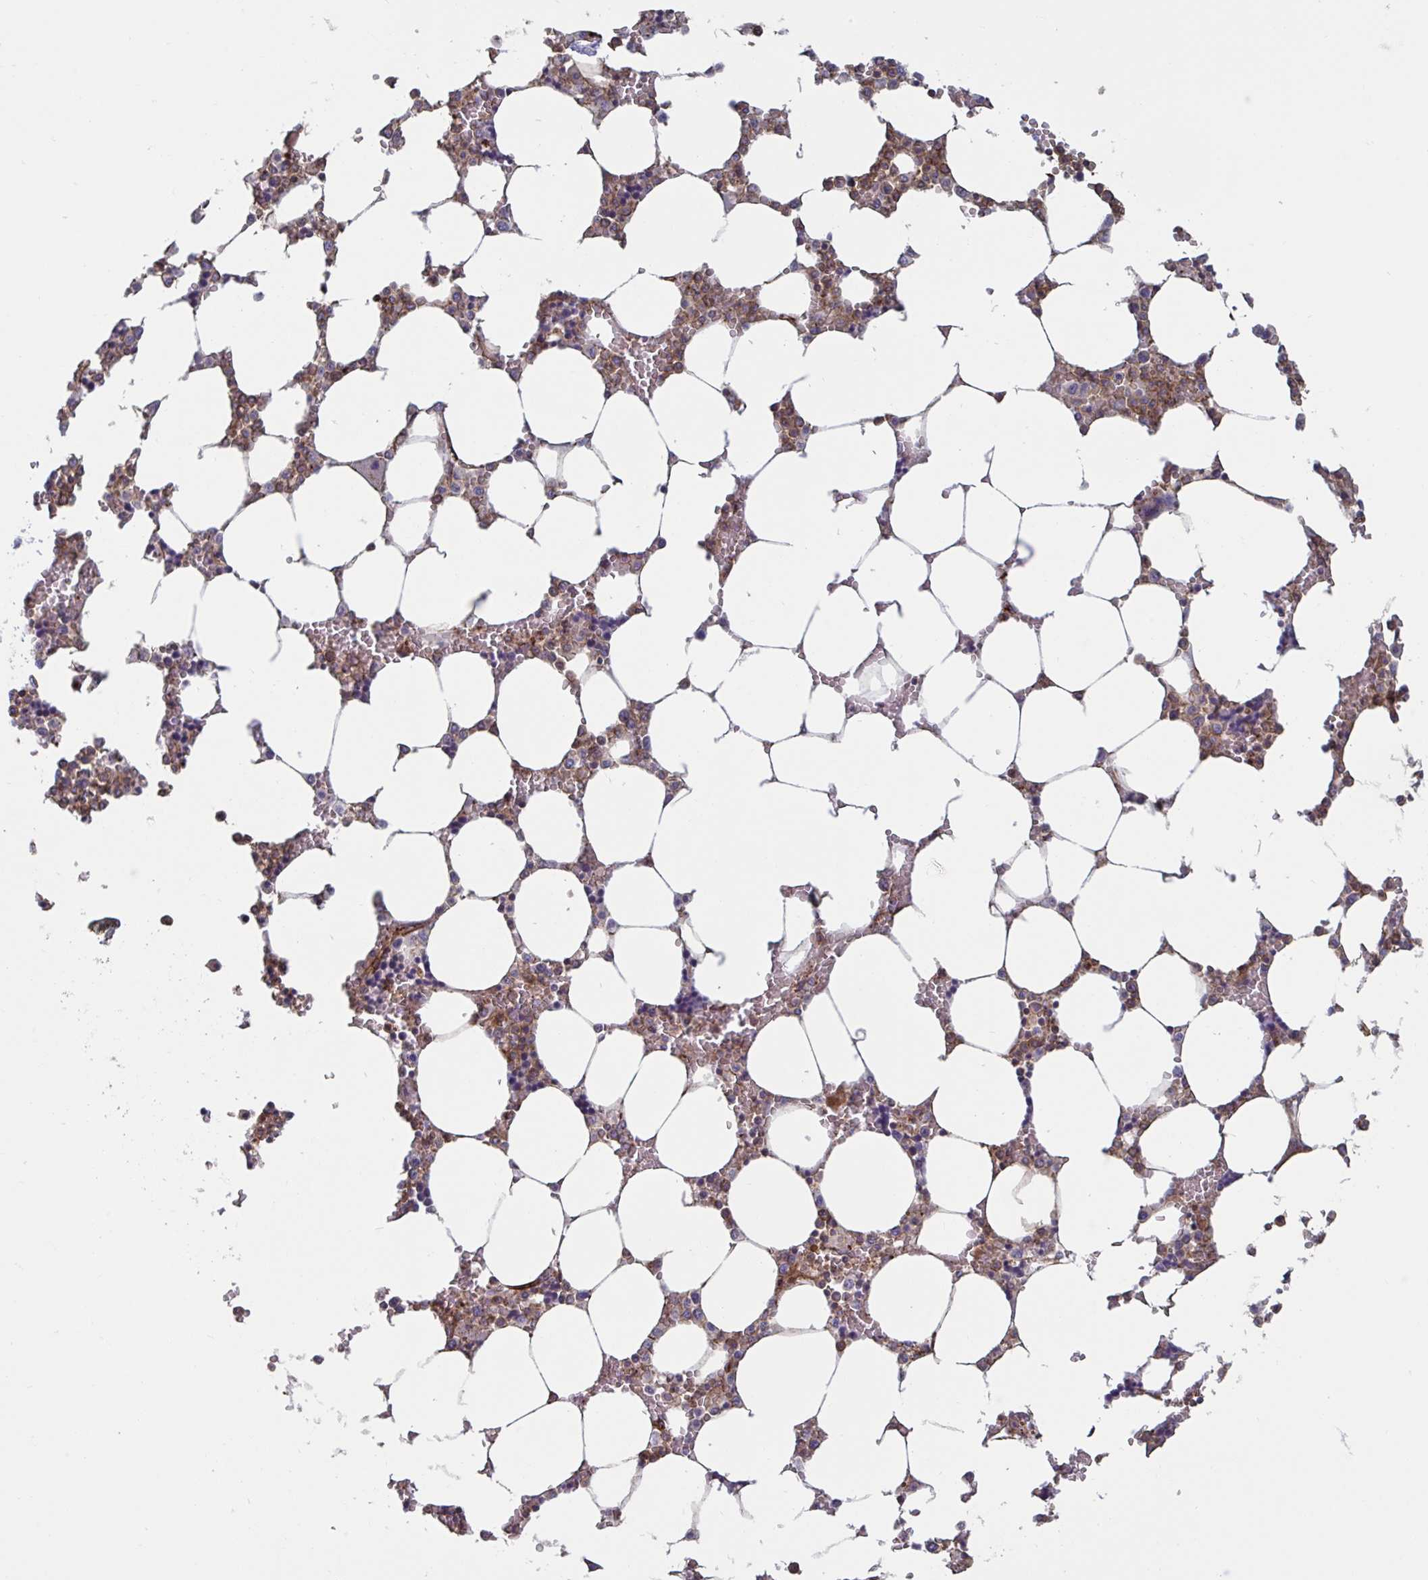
{"staining": {"intensity": "moderate", "quantity": "25%-75%", "location": "cytoplasmic/membranous"}, "tissue": "bone marrow", "cell_type": "Hematopoietic cells", "image_type": "normal", "snomed": [{"axis": "morphology", "description": "Normal tissue, NOS"}, {"axis": "topography", "description": "Bone marrow"}], "caption": "Protein staining reveals moderate cytoplasmic/membranous positivity in about 25%-75% of hematopoietic cells in unremarkable bone marrow. The protein is stained brown, and the nuclei are stained in blue (DAB (3,3'-diaminobenzidine) IHC with brightfield microscopy, high magnification).", "gene": "SLC9A6", "patient": {"sex": "male", "age": 64}}